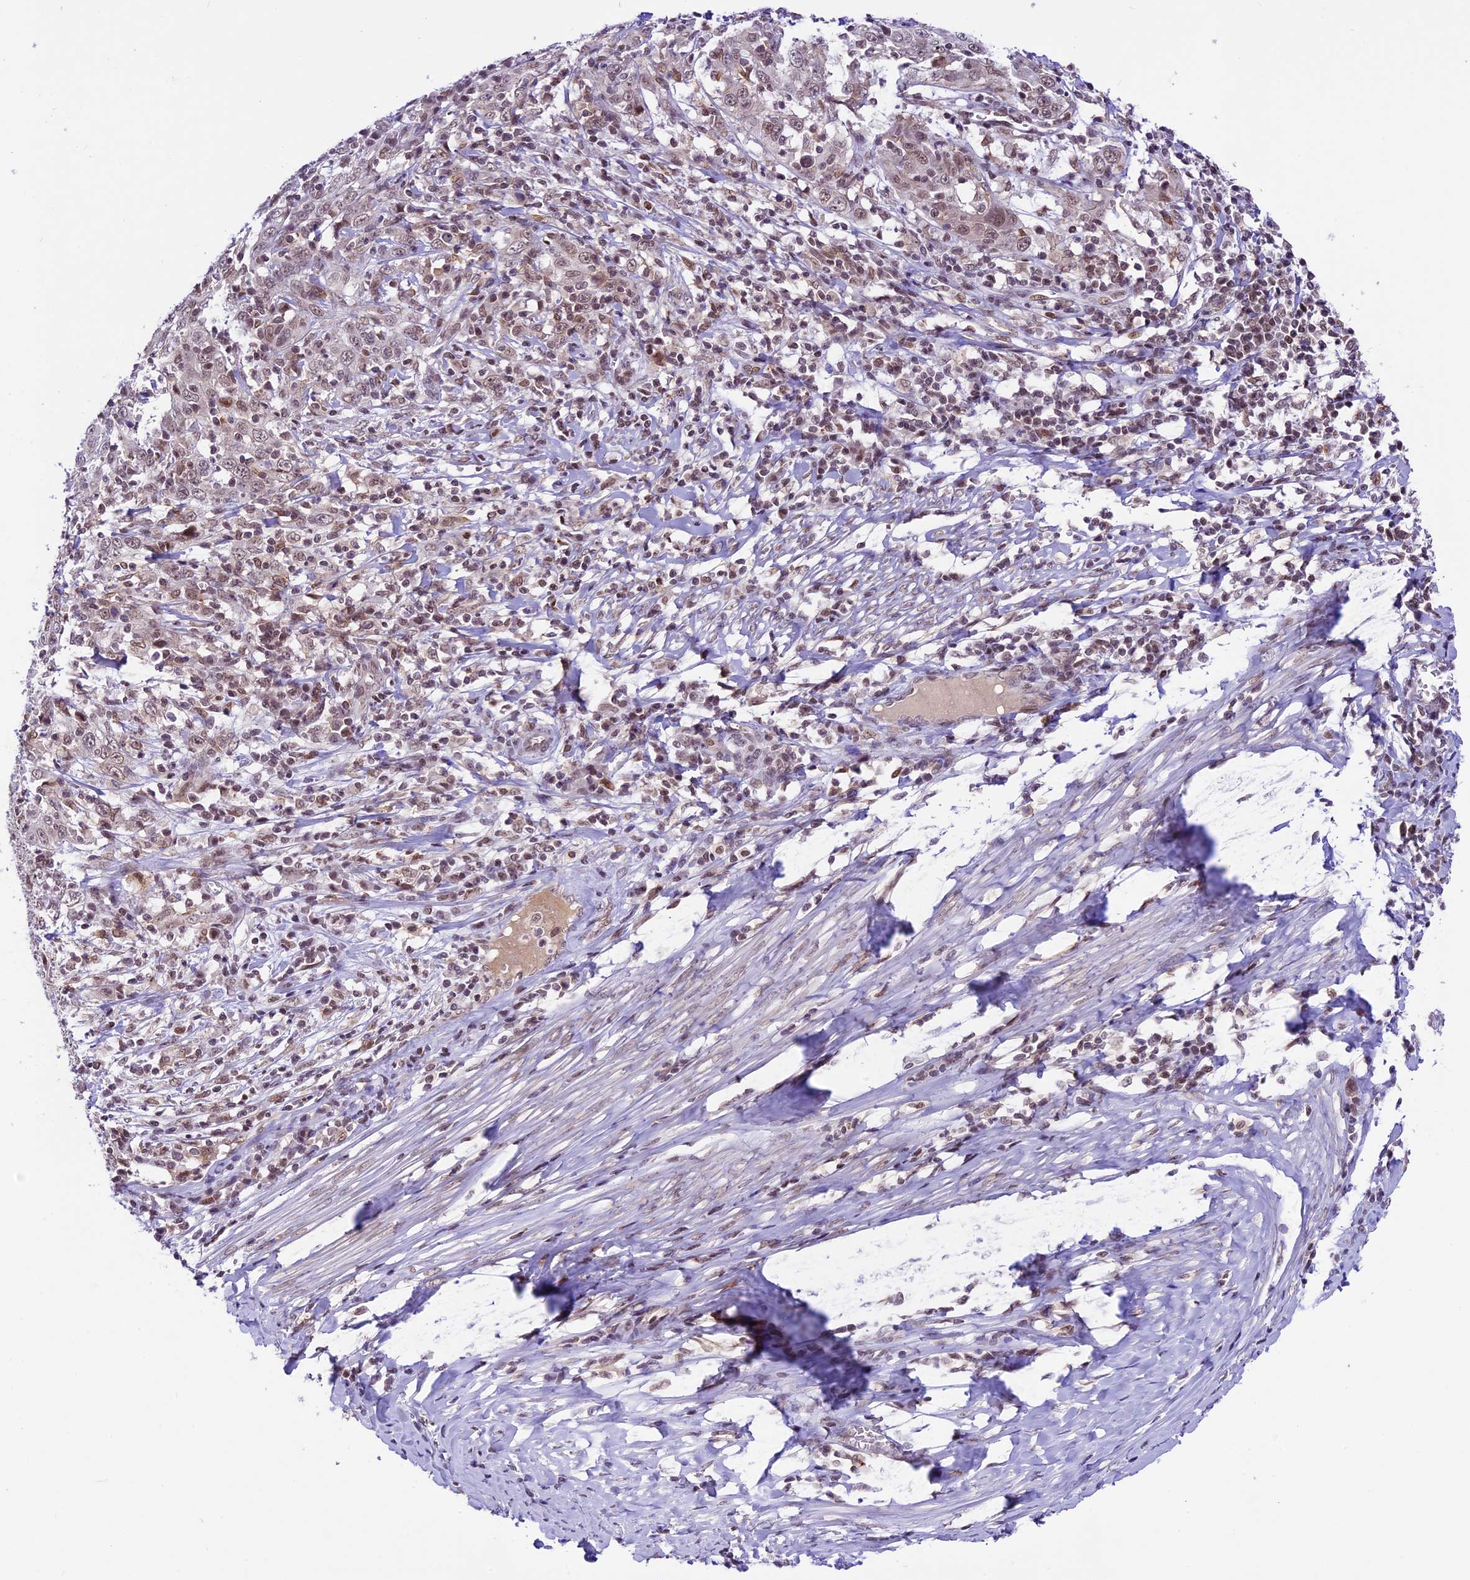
{"staining": {"intensity": "weak", "quantity": ">75%", "location": "nuclear"}, "tissue": "cervical cancer", "cell_type": "Tumor cells", "image_type": "cancer", "snomed": [{"axis": "morphology", "description": "Squamous cell carcinoma, NOS"}, {"axis": "topography", "description": "Cervix"}], "caption": "This micrograph demonstrates immunohistochemistry staining of cervical cancer (squamous cell carcinoma), with low weak nuclear expression in about >75% of tumor cells.", "gene": "SHKBP1", "patient": {"sex": "female", "age": 46}}